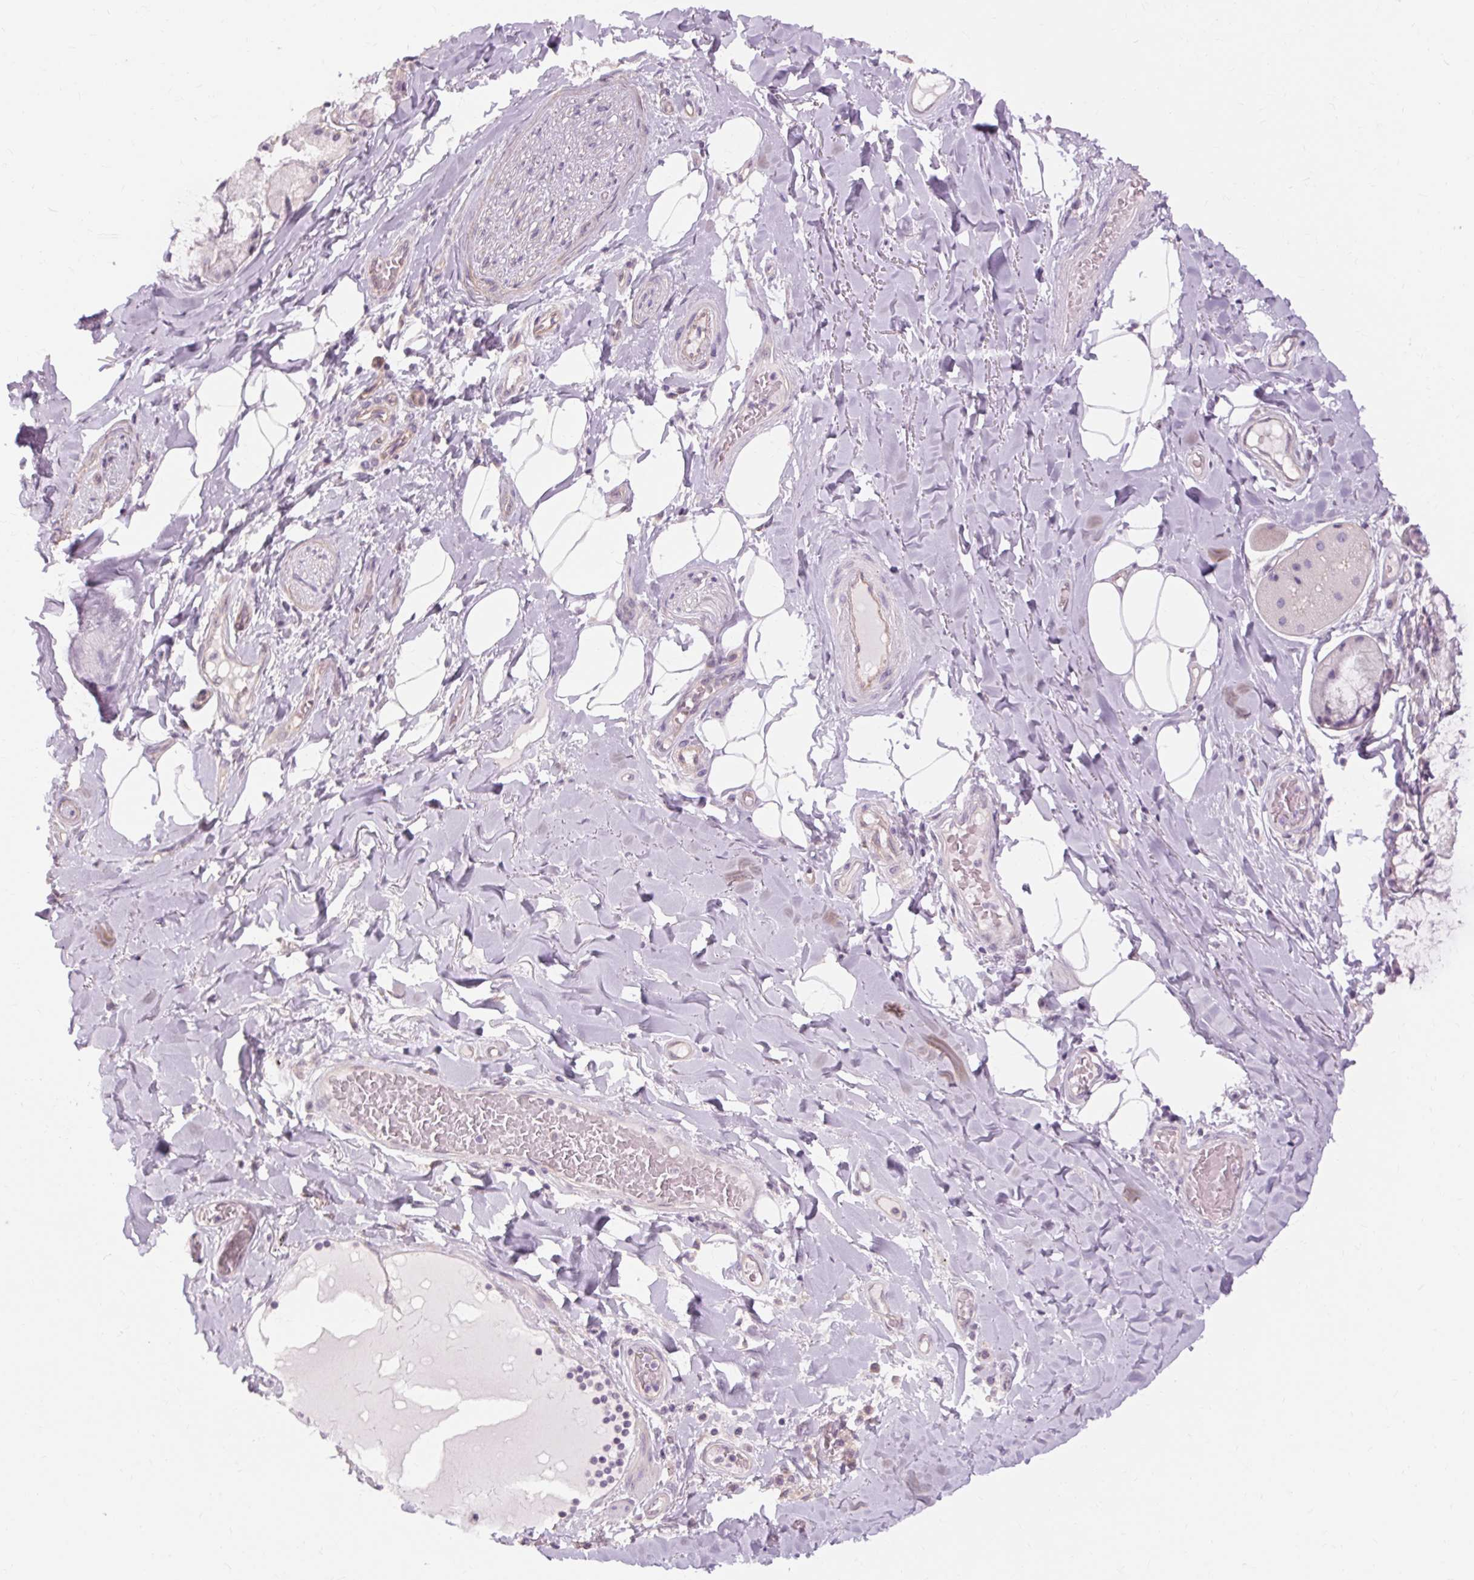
{"staining": {"intensity": "negative", "quantity": "none", "location": "none"}, "tissue": "adipose tissue", "cell_type": "Adipocytes", "image_type": "normal", "snomed": [{"axis": "morphology", "description": "Normal tissue, NOS"}, {"axis": "topography", "description": "Cartilage tissue"}, {"axis": "topography", "description": "Bronchus"}], "caption": "IHC histopathology image of unremarkable adipose tissue stained for a protein (brown), which displays no staining in adipocytes.", "gene": "TM6SF1", "patient": {"sex": "male", "age": 64}}